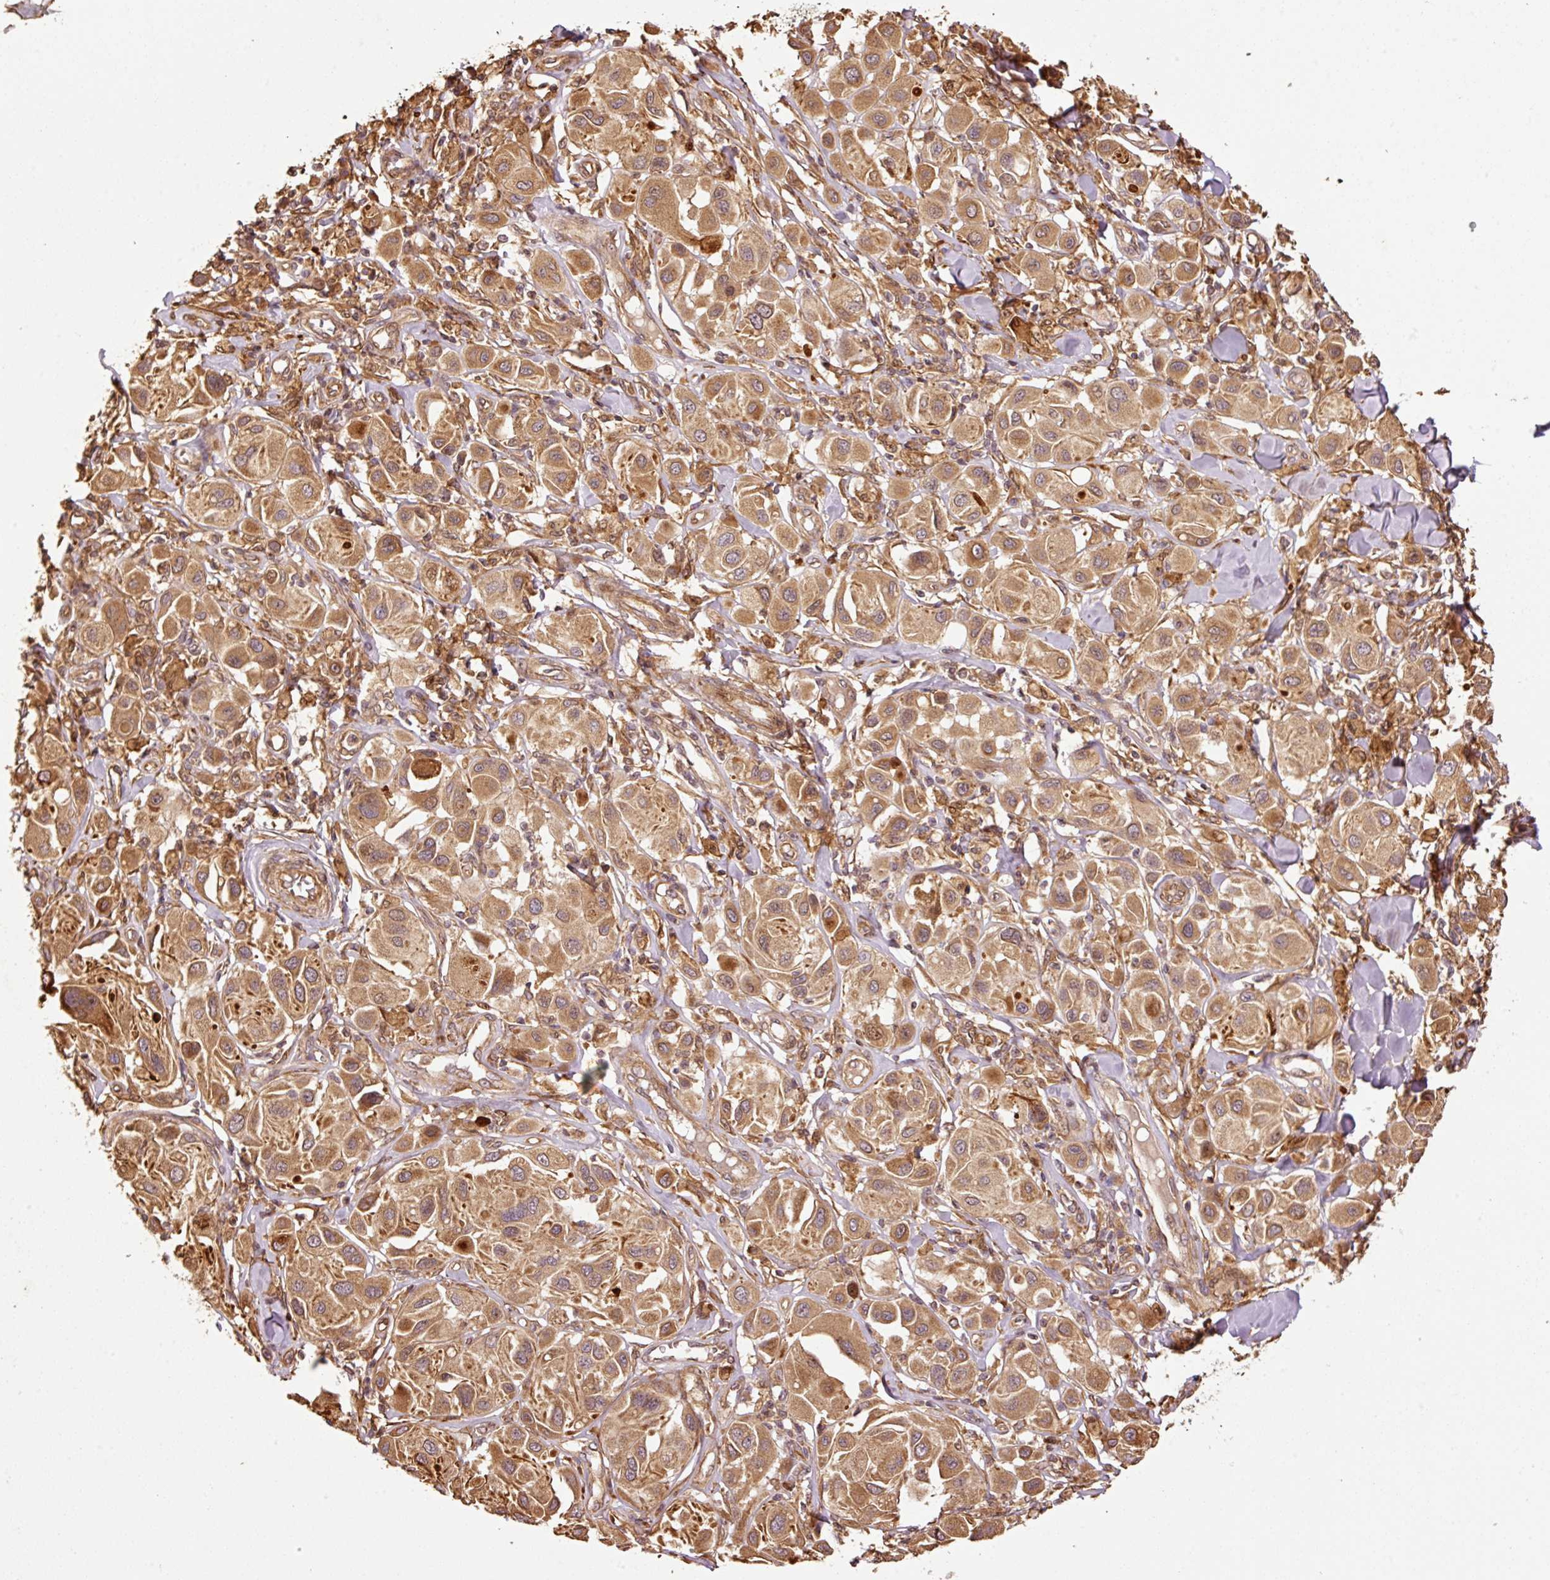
{"staining": {"intensity": "moderate", "quantity": ">75%", "location": "cytoplasmic/membranous,nuclear"}, "tissue": "melanoma", "cell_type": "Tumor cells", "image_type": "cancer", "snomed": [{"axis": "morphology", "description": "Malignant melanoma, Metastatic site"}, {"axis": "topography", "description": "Skin"}], "caption": "Melanoma tissue displays moderate cytoplasmic/membranous and nuclear expression in about >75% of tumor cells, visualized by immunohistochemistry. (brown staining indicates protein expression, while blue staining denotes nuclei).", "gene": "OXER1", "patient": {"sex": "male", "age": 41}}